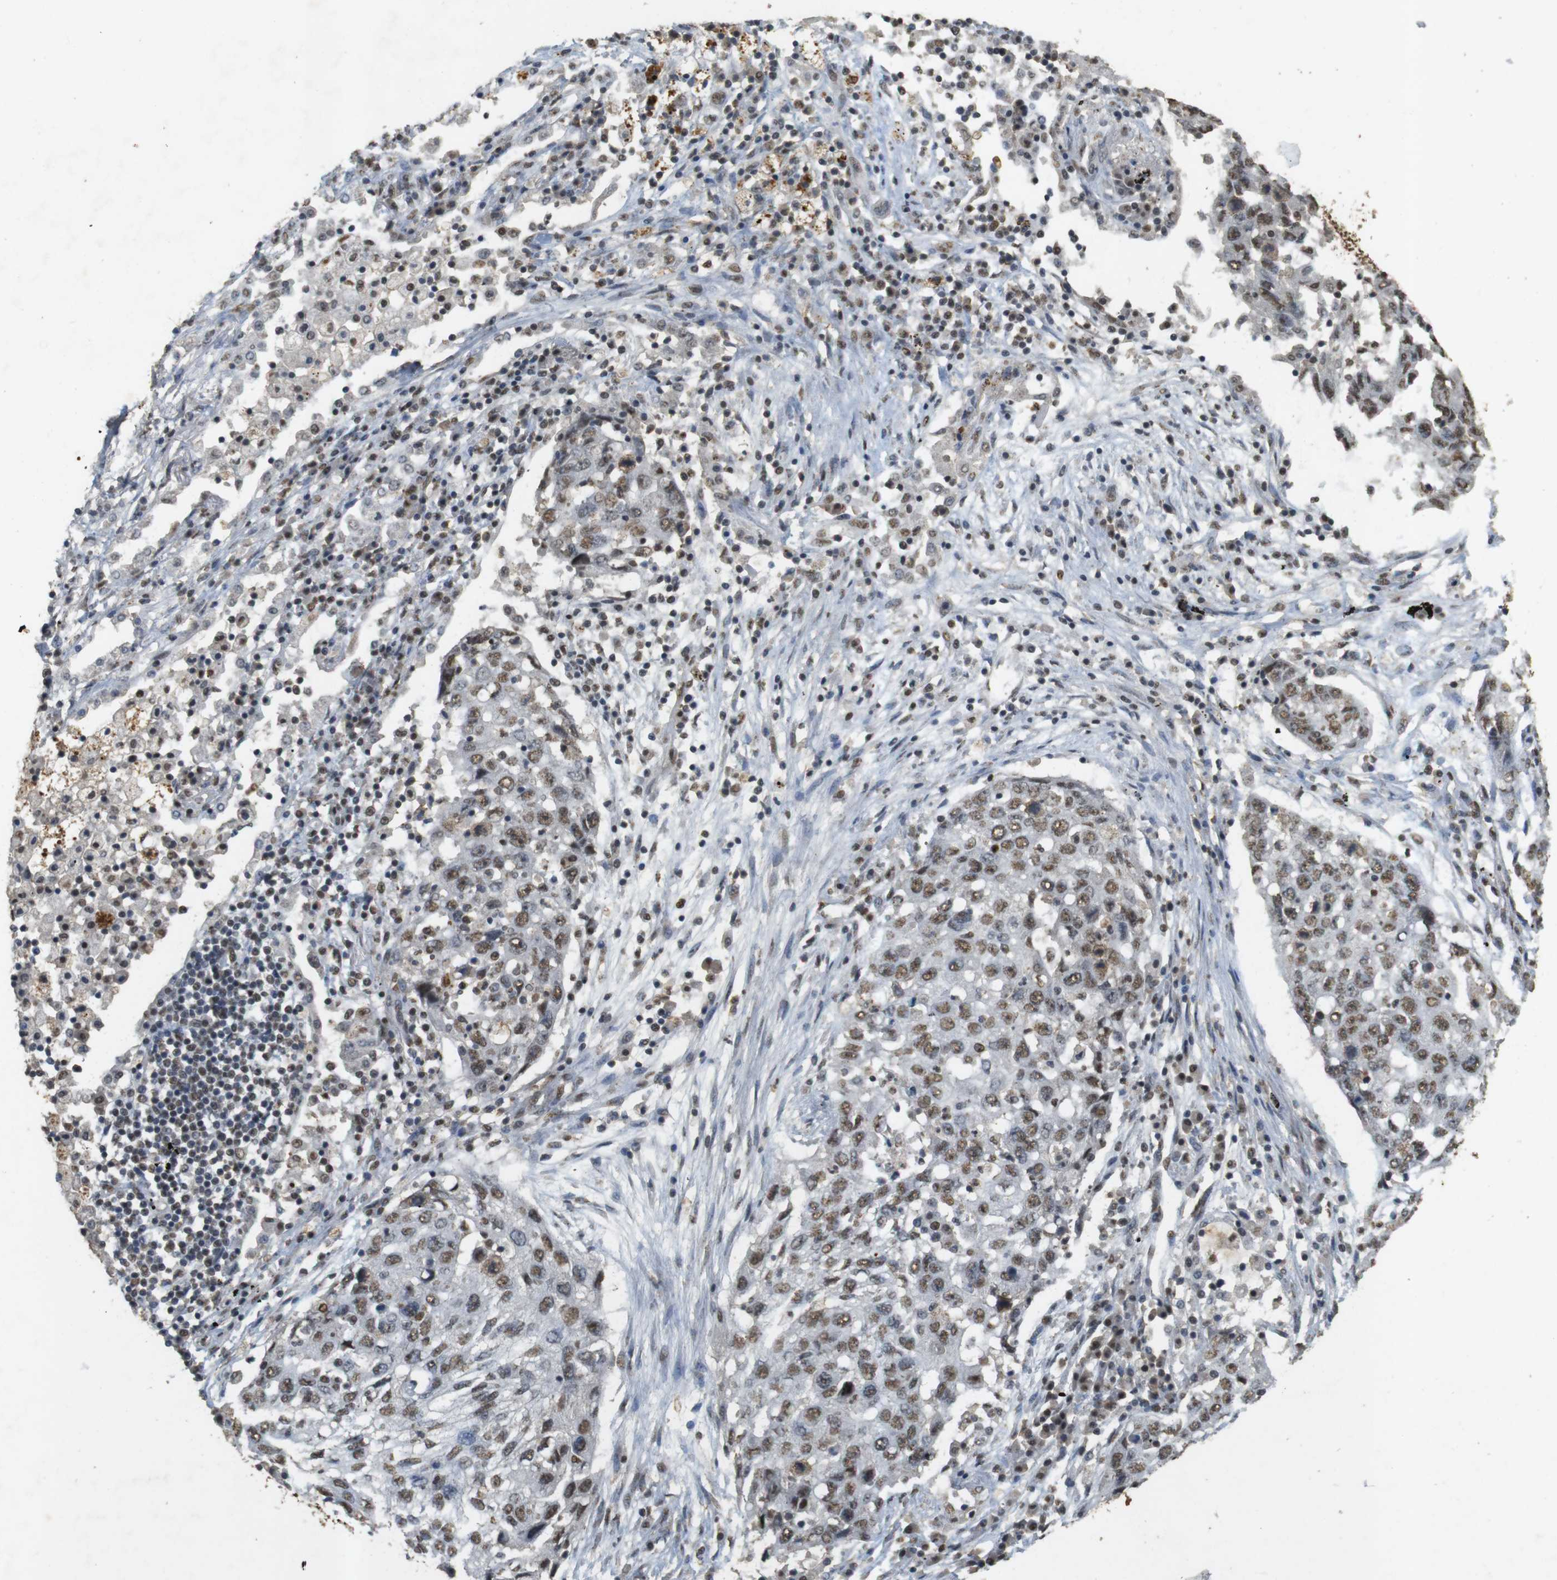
{"staining": {"intensity": "moderate", "quantity": ">75%", "location": "nuclear"}, "tissue": "lung cancer", "cell_type": "Tumor cells", "image_type": "cancer", "snomed": [{"axis": "morphology", "description": "Squamous cell carcinoma, NOS"}, {"axis": "topography", "description": "Lung"}], "caption": "Protein expression analysis of lung cancer shows moderate nuclear positivity in approximately >75% of tumor cells.", "gene": "GATA4", "patient": {"sex": "female", "age": 63}}